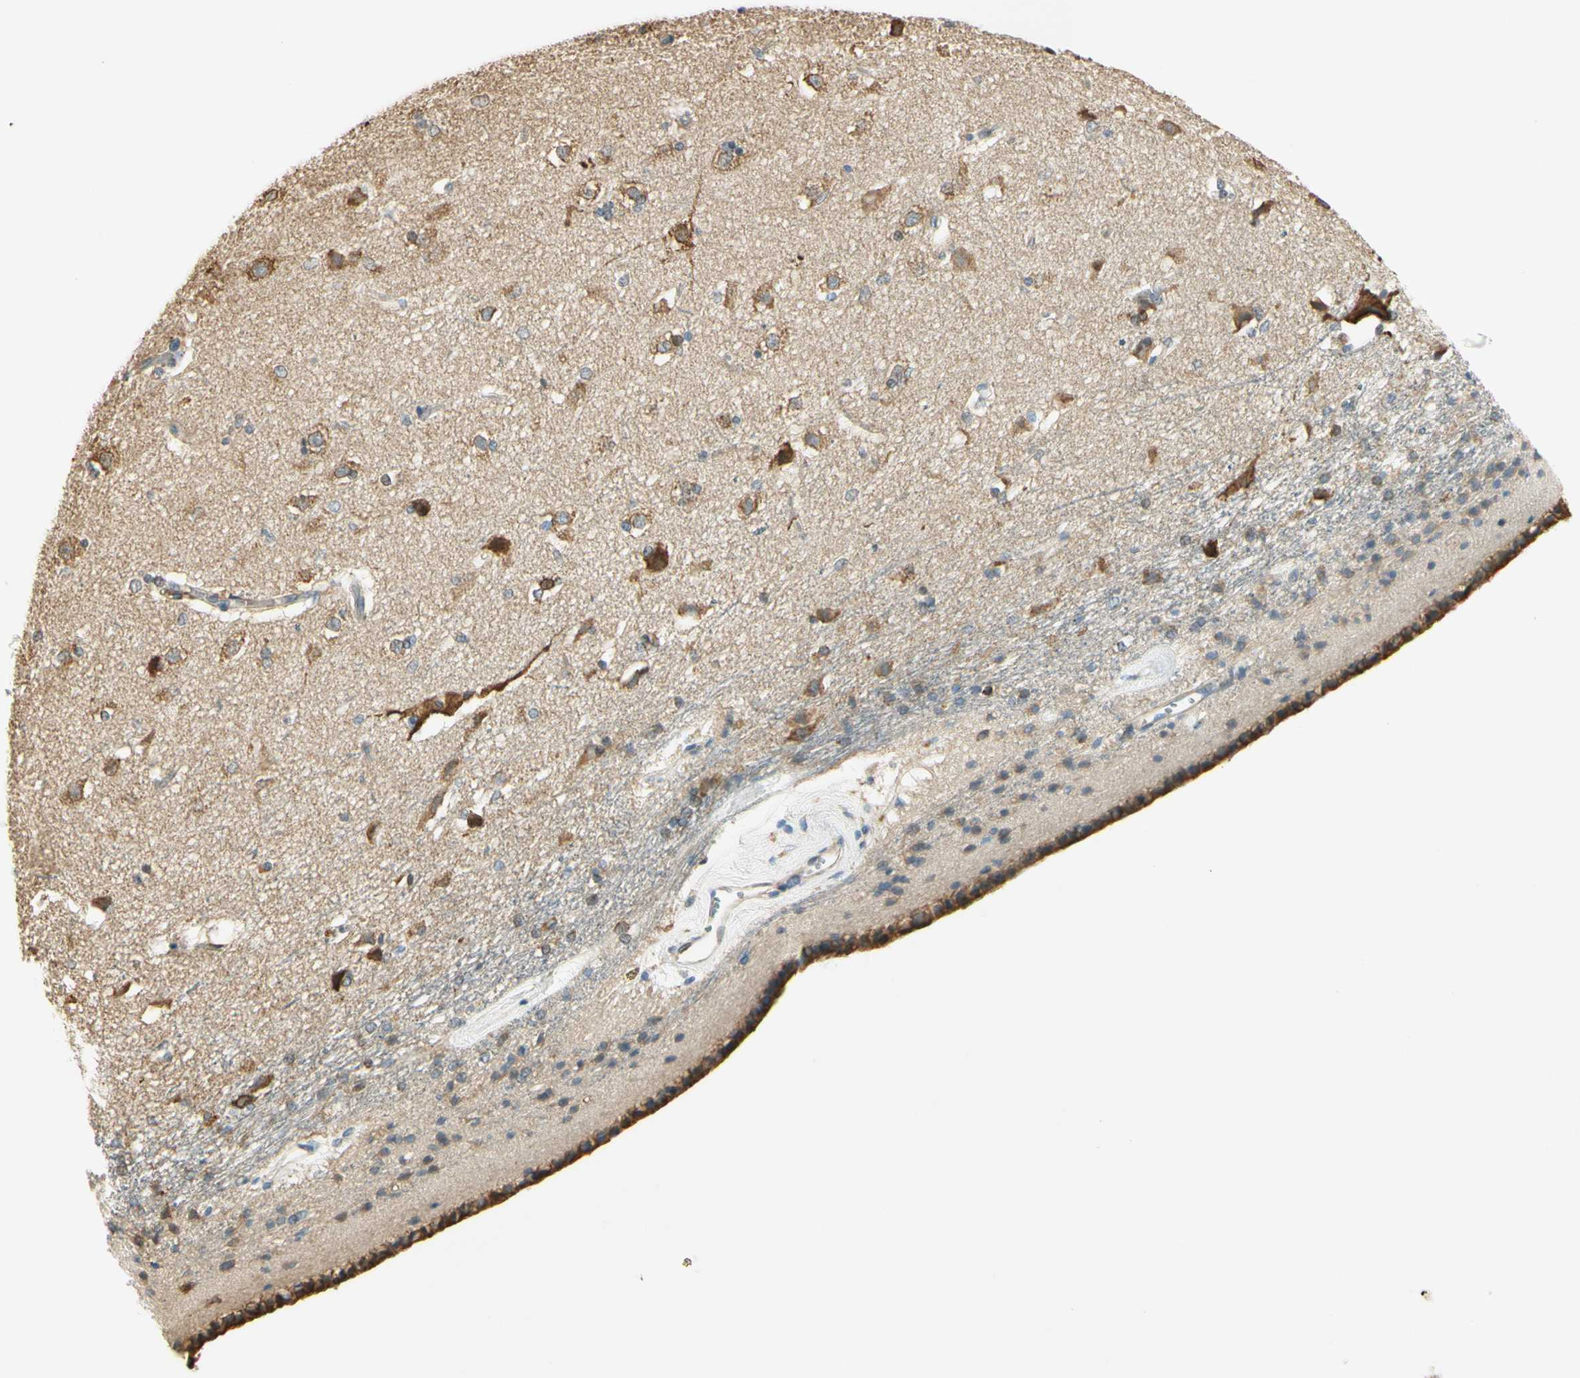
{"staining": {"intensity": "moderate", "quantity": "25%-75%", "location": "cytoplasmic/membranous"}, "tissue": "caudate", "cell_type": "Glial cells", "image_type": "normal", "snomed": [{"axis": "morphology", "description": "Normal tissue, NOS"}, {"axis": "topography", "description": "Lateral ventricle wall"}], "caption": "Immunohistochemical staining of unremarkable caudate displays medium levels of moderate cytoplasmic/membranous positivity in about 25%-75% of glial cells. The staining was performed using DAB, with brown indicating positive protein expression. Nuclei are stained blue with hematoxylin.", "gene": "IGDCC4", "patient": {"sex": "female", "age": 19}}